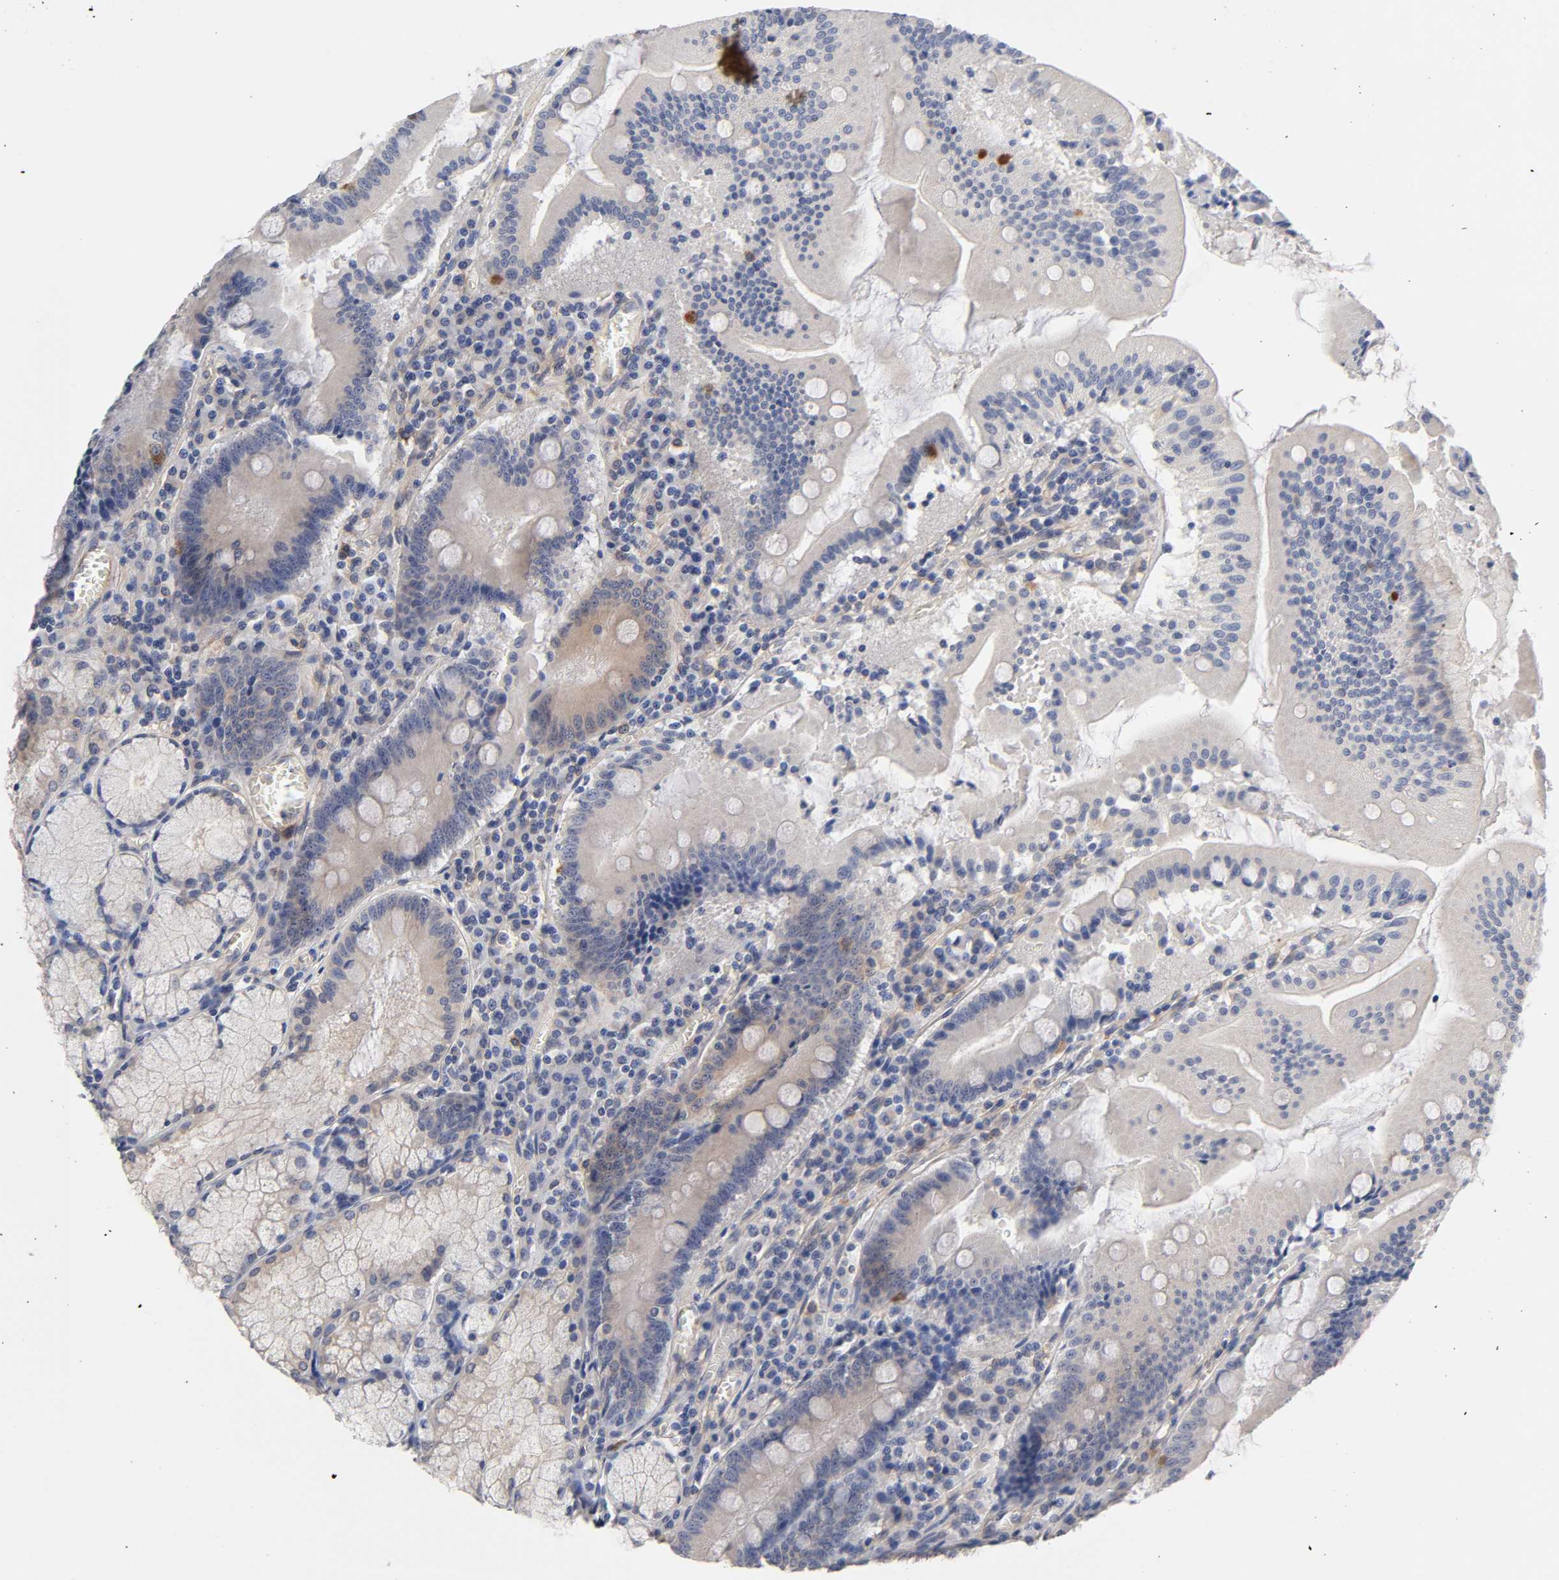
{"staining": {"intensity": "moderate", "quantity": "25%-75%", "location": "cytoplasmic/membranous"}, "tissue": "stomach", "cell_type": "Glandular cells", "image_type": "normal", "snomed": [{"axis": "morphology", "description": "Normal tissue, NOS"}, {"axis": "topography", "description": "Stomach, lower"}], "caption": "Stomach stained for a protein (brown) displays moderate cytoplasmic/membranous positive positivity in about 25%-75% of glandular cells.", "gene": "RAB13", "patient": {"sex": "male", "age": 56}}